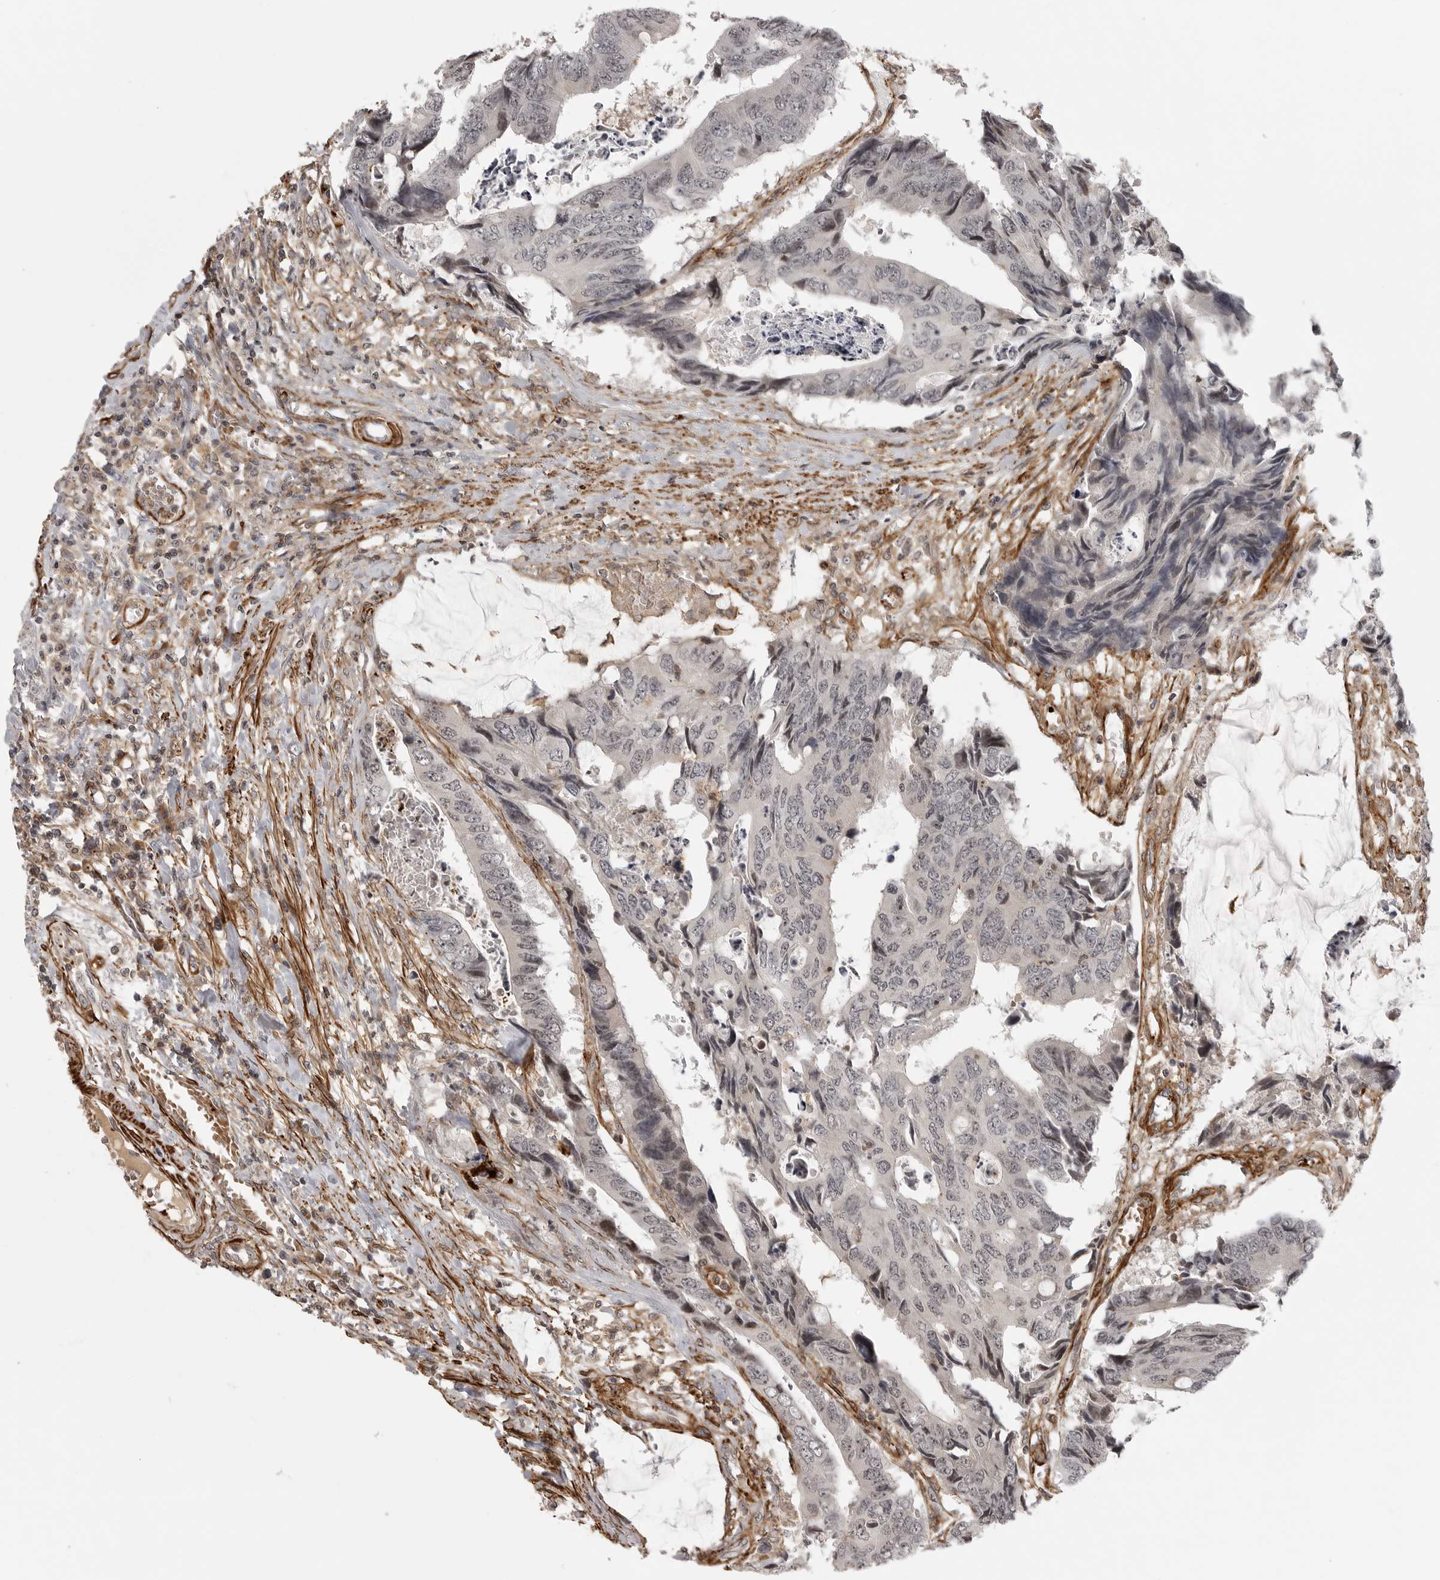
{"staining": {"intensity": "negative", "quantity": "none", "location": "none"}, "tissue": "colorectal cancer", "cell_type": "Tumor cells", "image_type": "cancer", "snomed": [{"axis": "morphology", "description": "Adenocarcinoma, NOS"}, {"axis": "topography", "description": "Rectum"}], "caption": "DAB (3,3'-diaminobenzidine) immunohistochemical staining of human colorectal adenocarcinoma demonstrates no significant positivity in tumor cells.", "gene": "TUT4", "patient": {"sex": "male", "age": 84}}